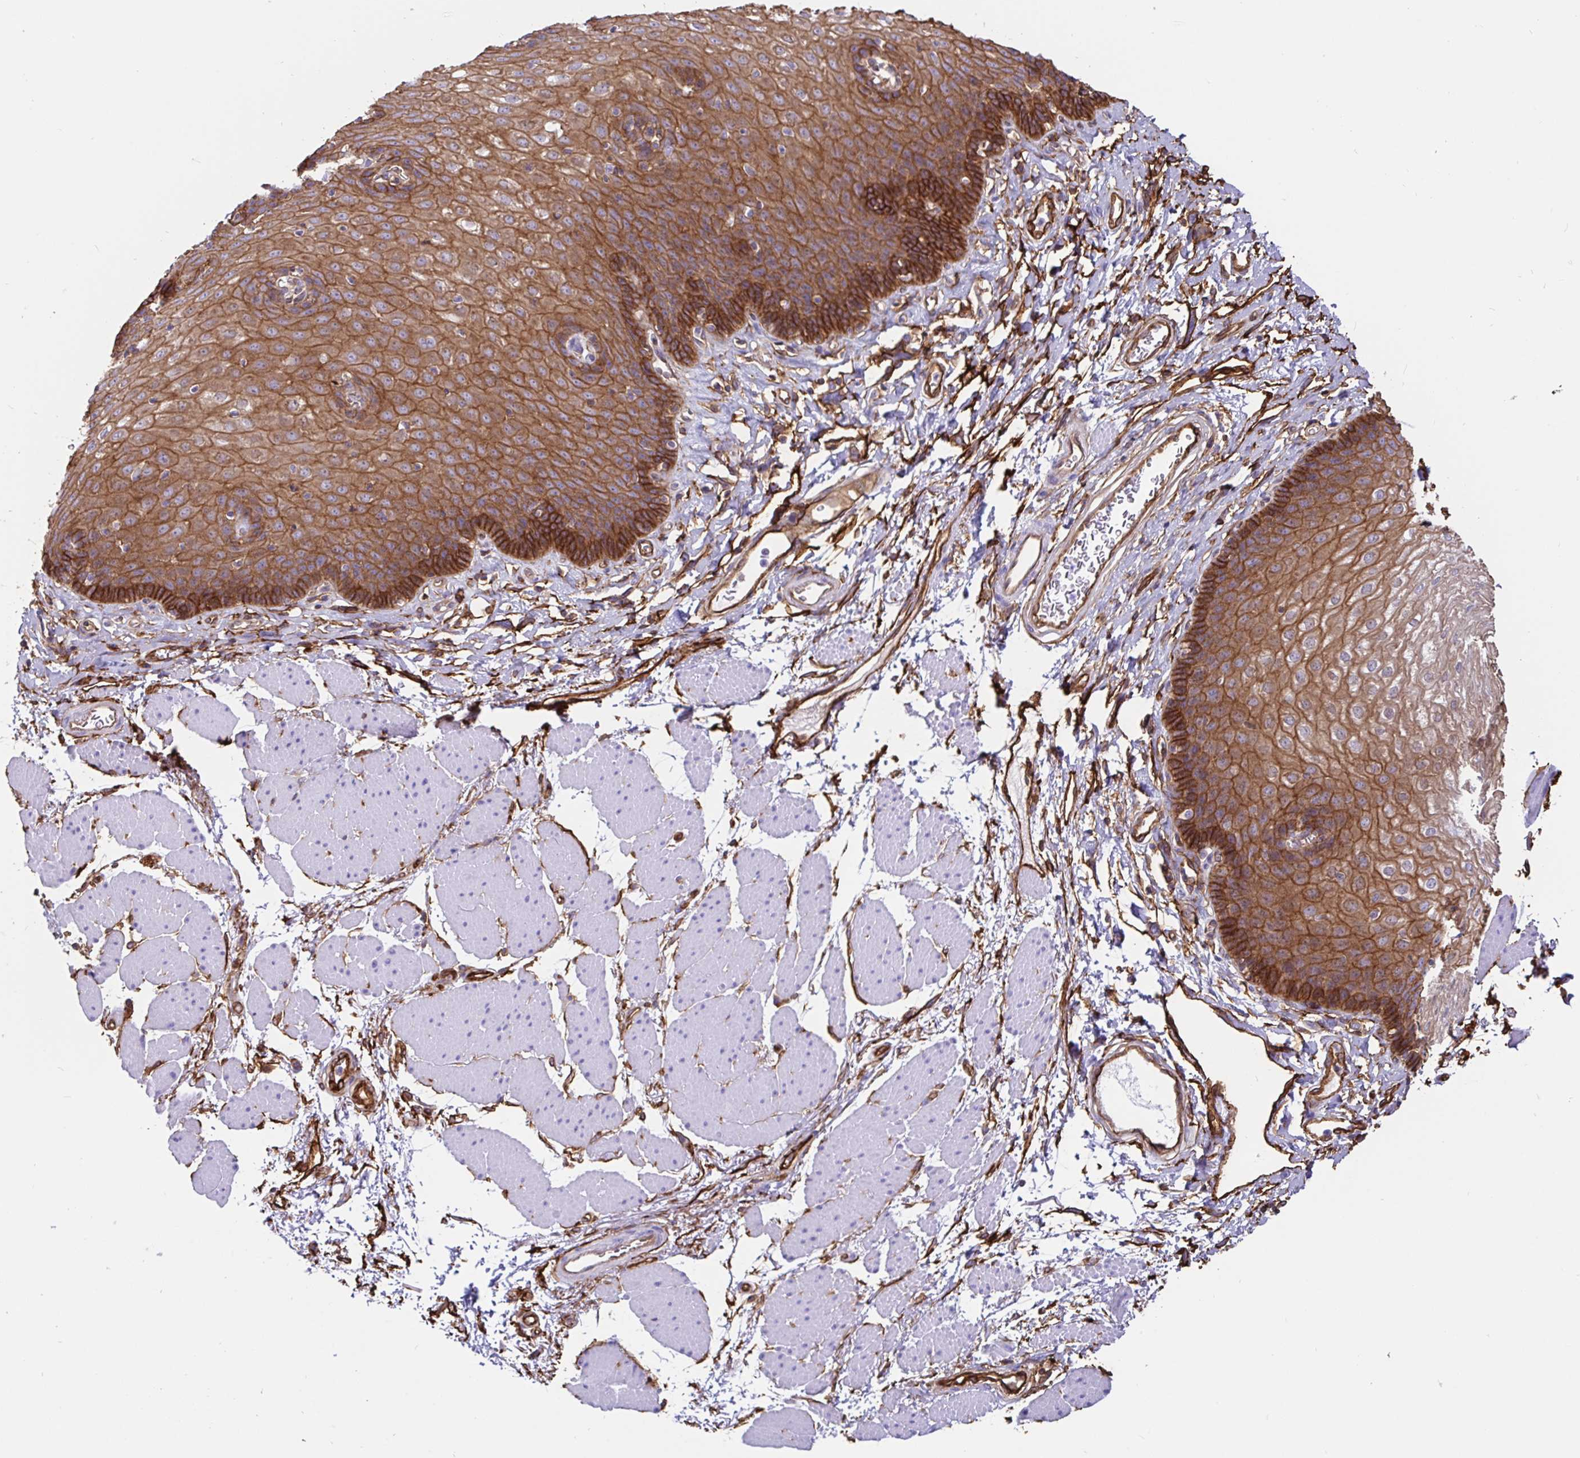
{"staining": {"intensity": "strong", "quantity": ">75%", "location": "cytoplasmic/membranous"}, "tissue": "esophagus", "cell_type": "Squamous epithelial cells", "image_type": "normal", "snomed": [{"axis": "morphology", "description": "Normal tissue, NOS"}, {"axis": "topography", "description": "Esophagus"}], "caption": "A high-resolution micrograph shows immunohistochemistry (IHC) staining of unremarkable esophagus, which reveals strong cytoplasmic/membranous positivity in about >75% of squamous epithelial cells. (IHC, brightfield microscopy, high magnification).", "gene": "ANXA2", "patient": {"sex": "female", "age": 81}}